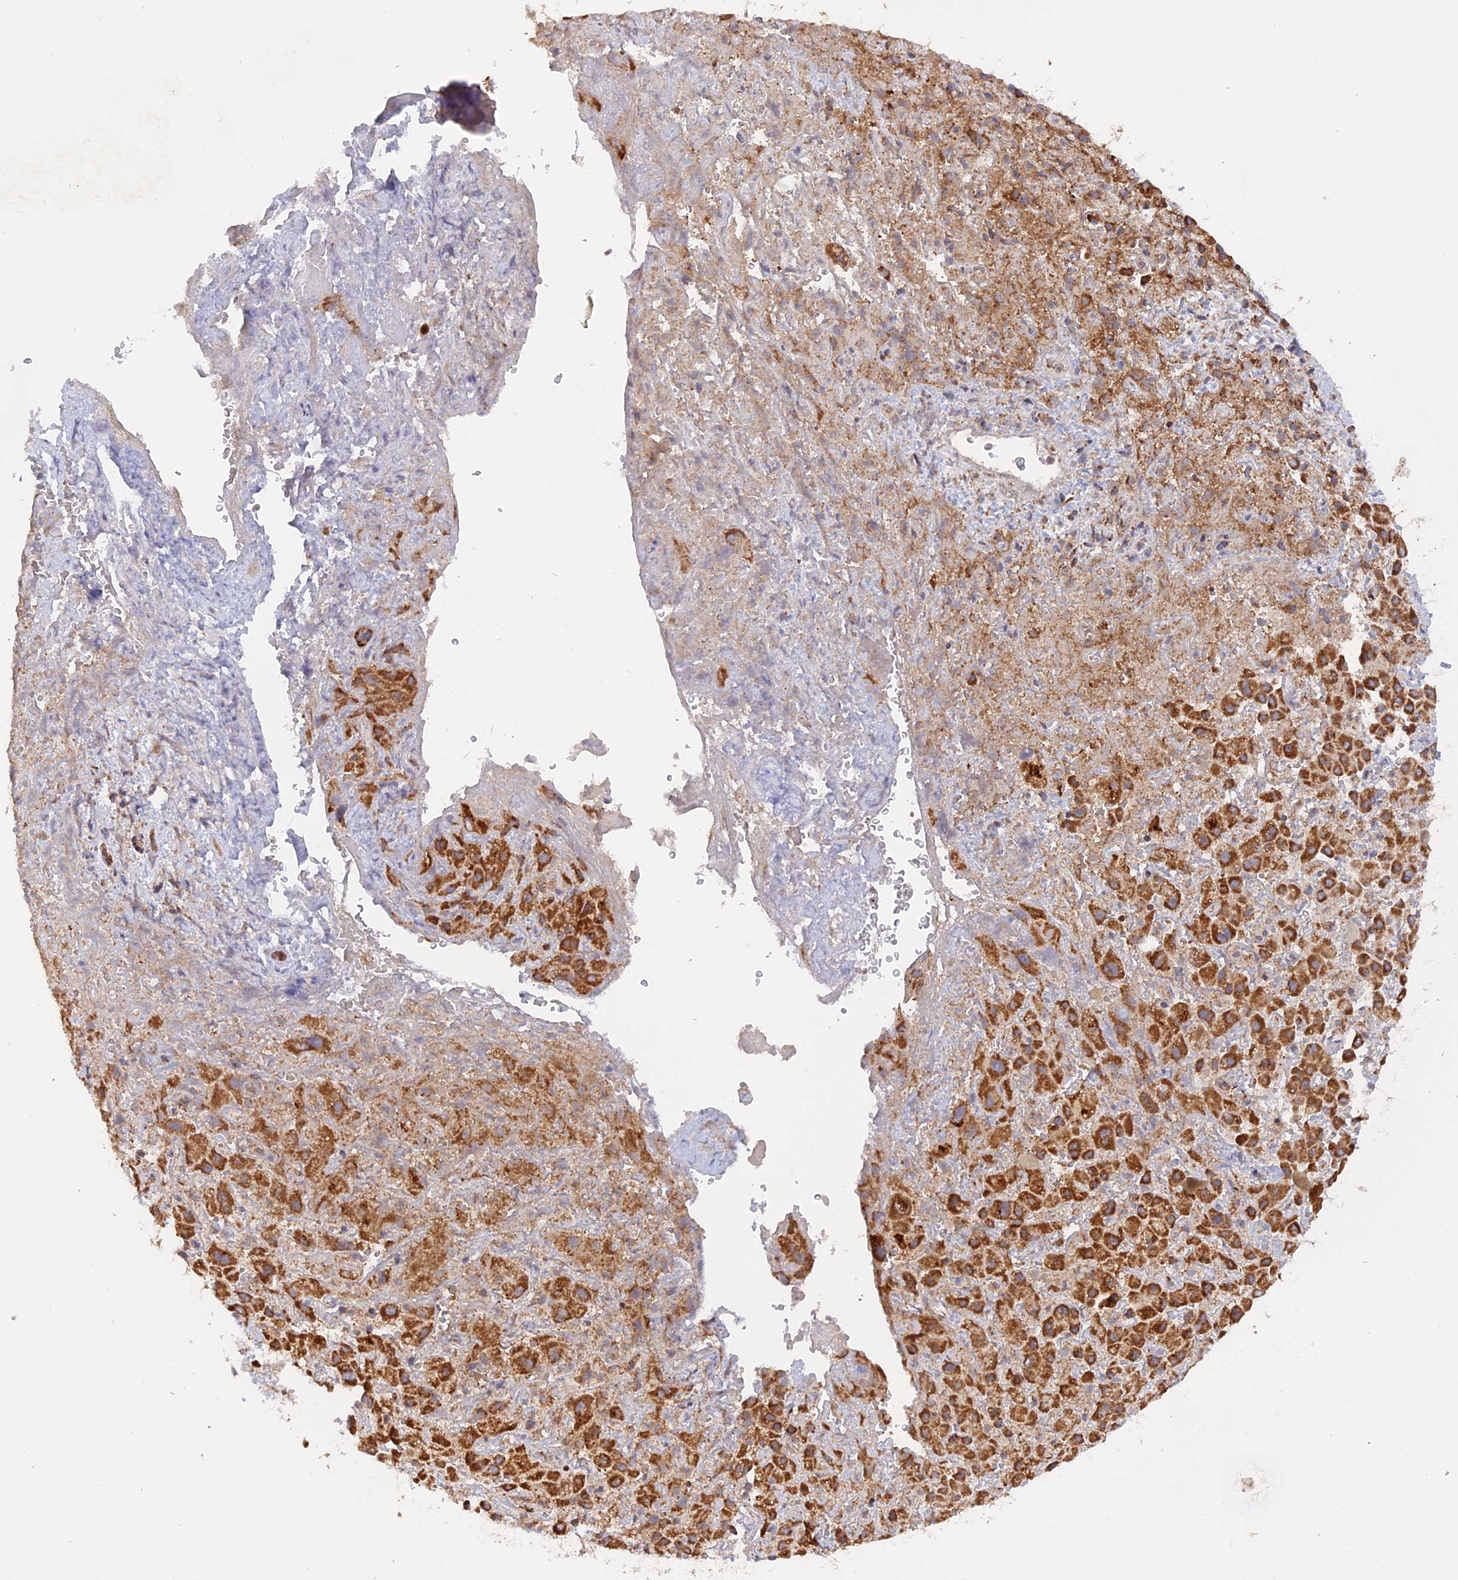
{"staining": {"intensity": "strong", "quantity": ">75%", "location": "cytoplasmic/membranous"}, "tissue": "liver cancer", "cell_type": "Tumor cells", "image_type": "cancer", "snomed": [{"axis": "morphology", "description": "Cholangiocarcinoma"}, {"axis": "topography", "description": "Liver"}], "caption": "Immunohistochemistry (IHC) photomicrograph of liver cholangiocarcinoma stained for a protein (brown), which exhibits high levels of strong cytoplasmic/membranous positivity in approximately >75% of tumor cells.", "gene": "MPV17L", "patient": {"sex": "female", "age": 52}}